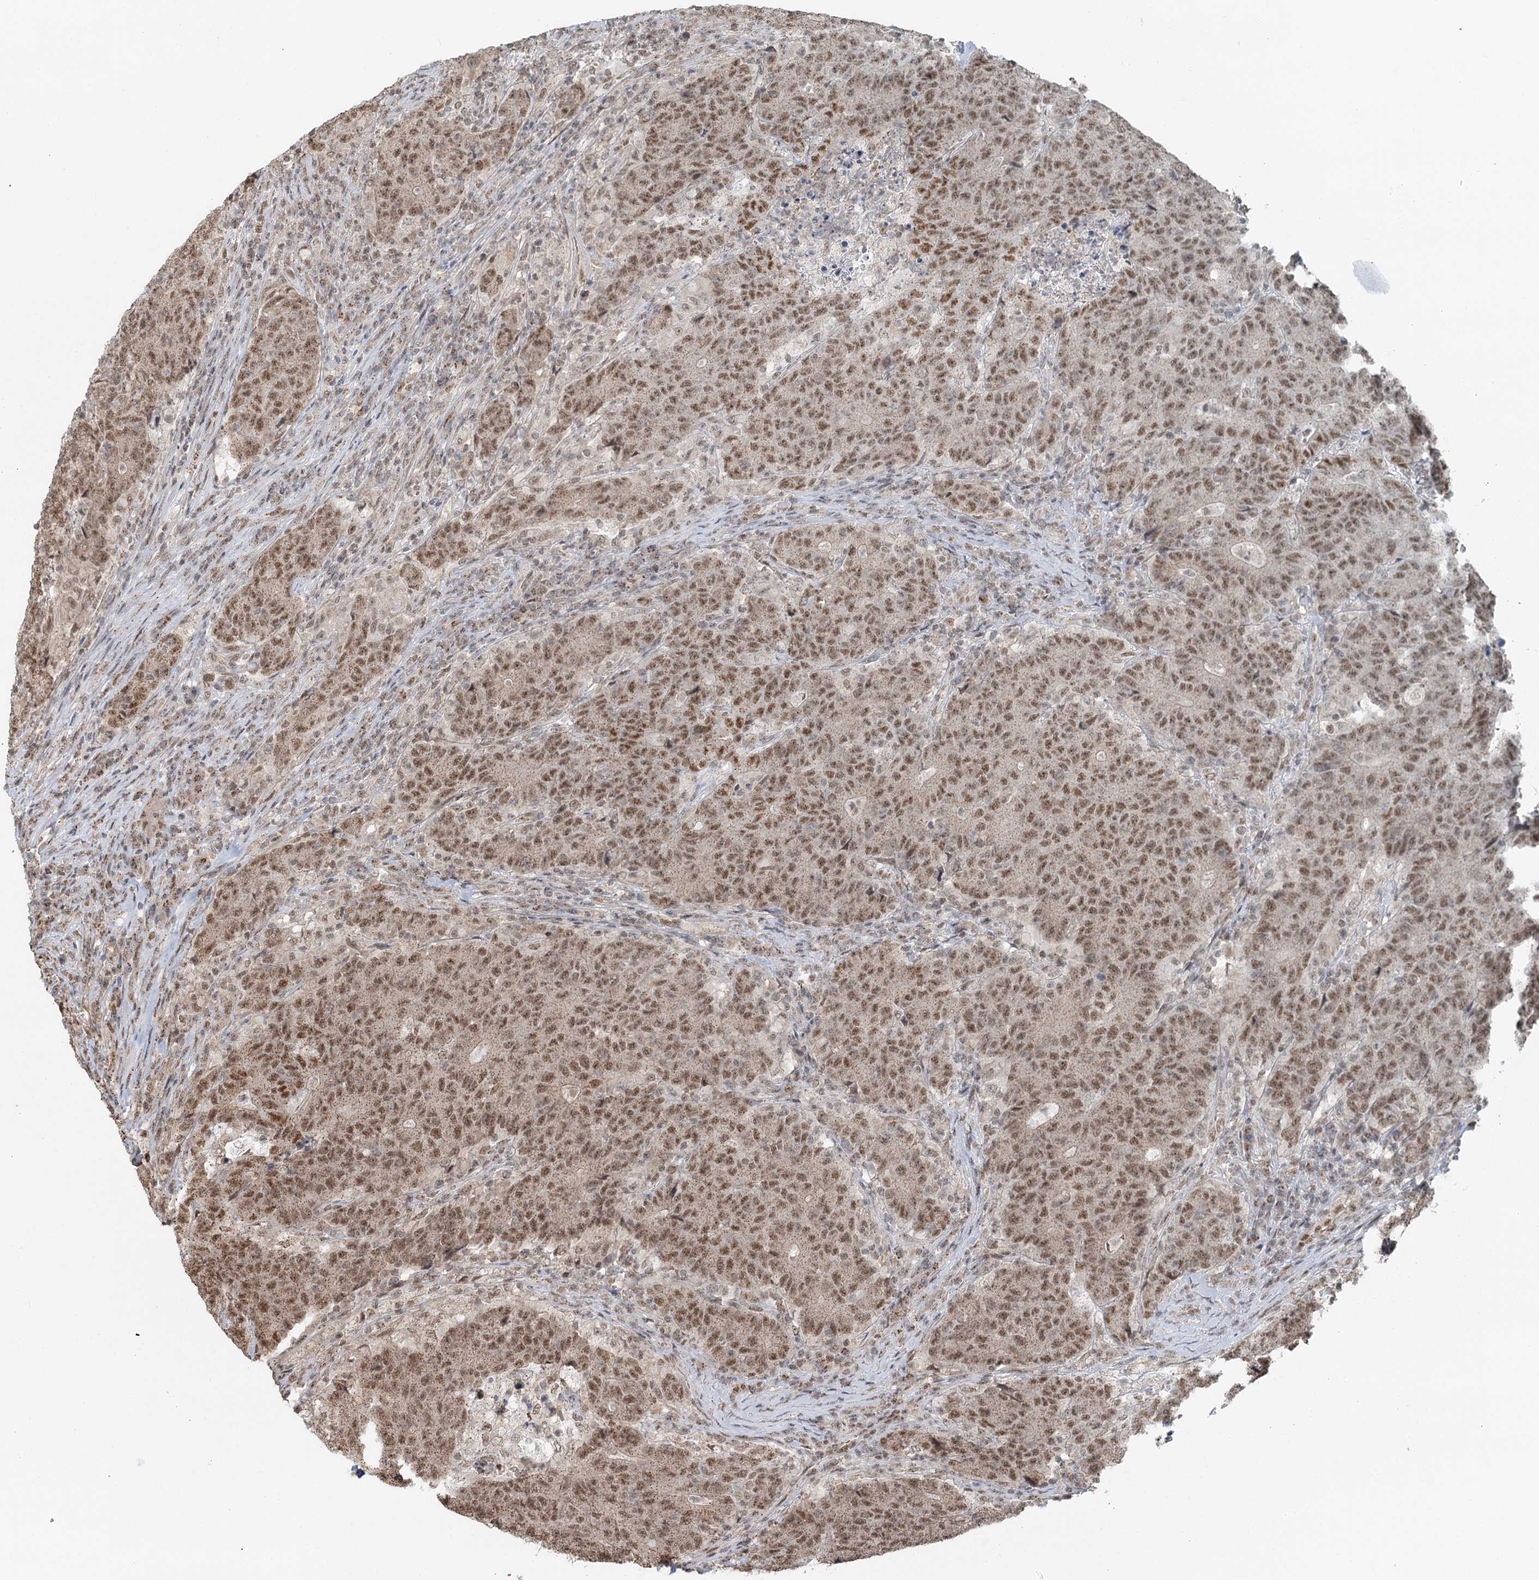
{"staining": {"intensity": "moderate", "quantity": ">75%", "location": "nuclear"}, "tissue": "colorectal cancer", "cell_type": "Tumor cells", "image_type": "cancer", "snomed": [{"axis": "morphology", "description": "Adenocarcinoma, NOS"}, {"axis": "topography", "description": "Colon"}], "caption": "Immunohistochemistry (IHC) of human colorectal cancer exhibits medium levels of moderate nuclear expression in about >75% of tumor cells.", "gene": "GPALPP1", "patient": {"sex": "female", "age": 75}}